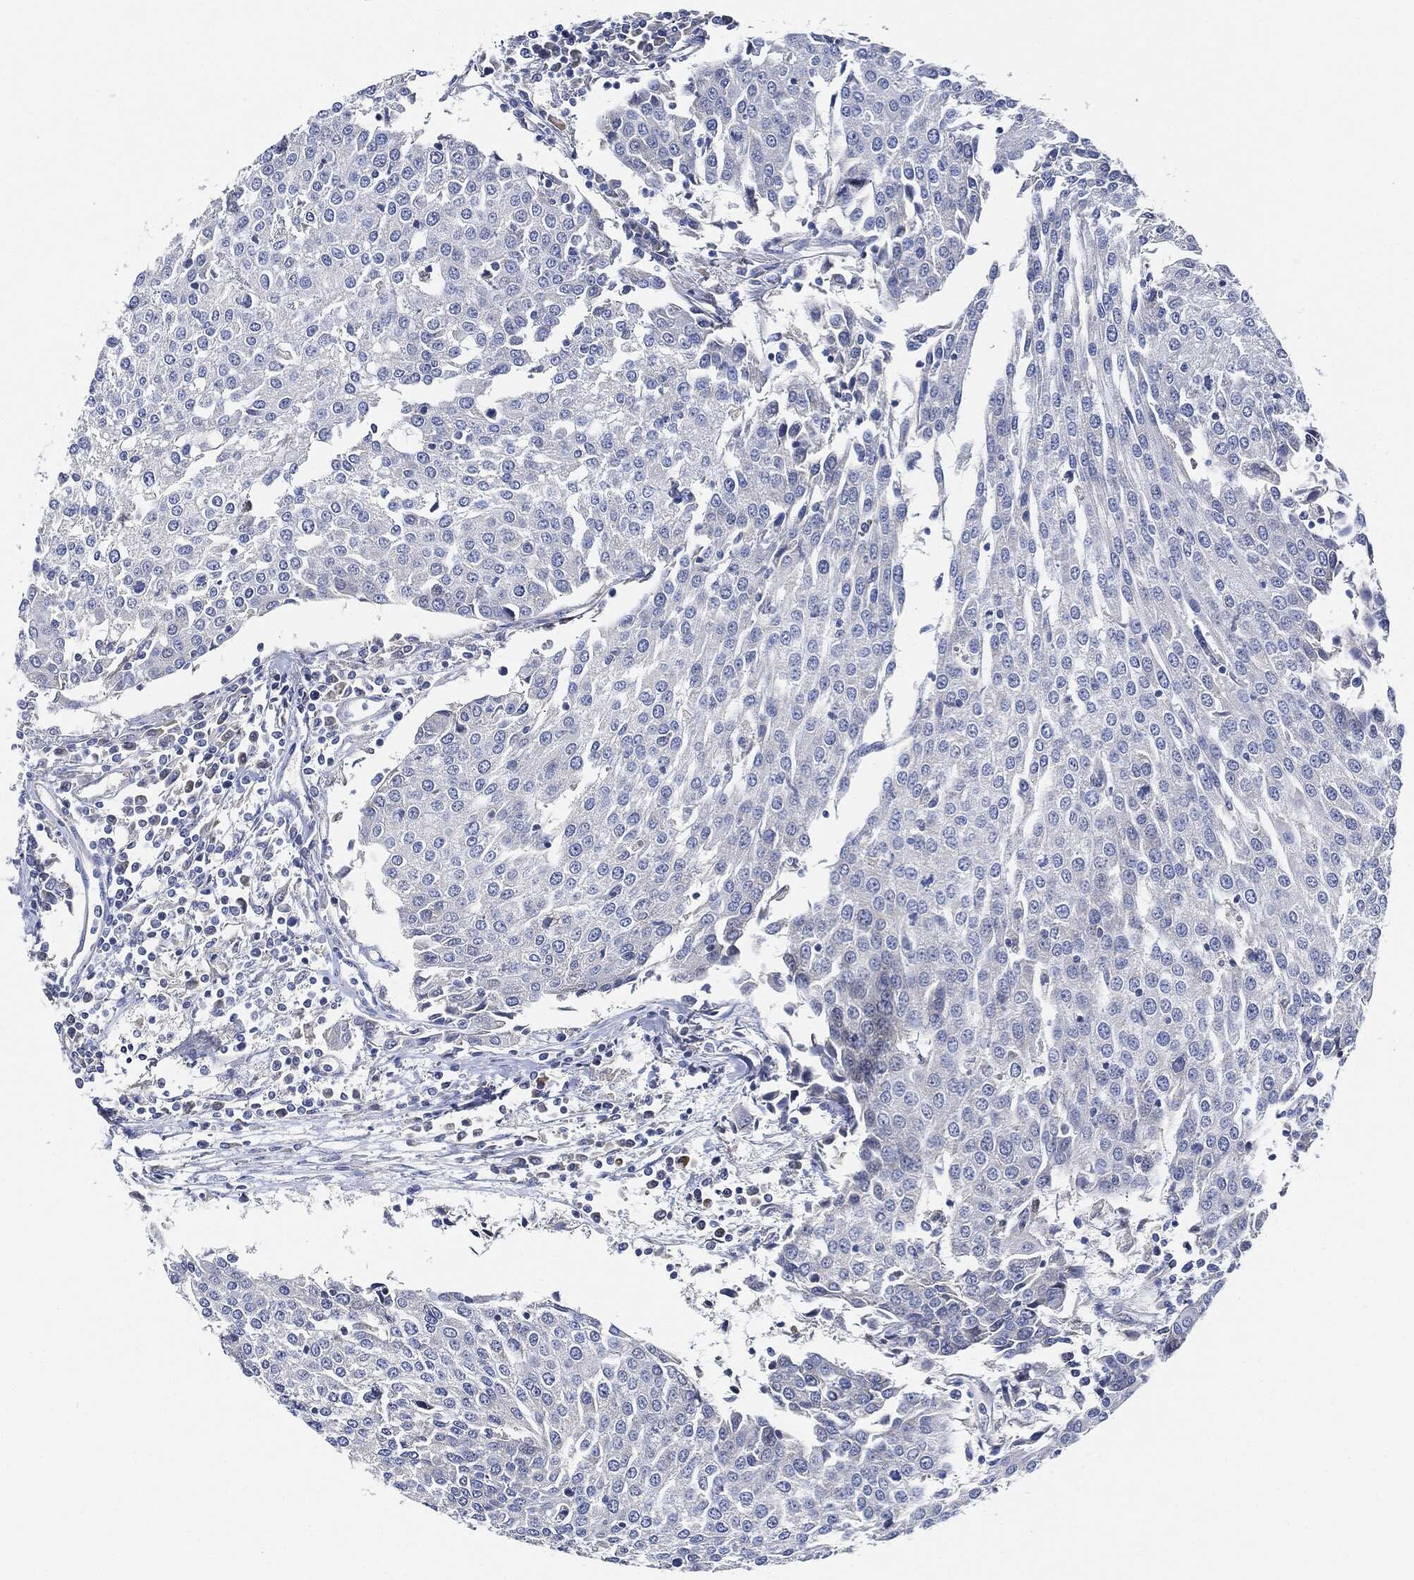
{"staining": {"intensity": "negative", "quantity": "none", "location": "none"}, "tissue": "urothelial cancer", "cell_type": "Tumor cells", "image_type": "cancer", "snomed": [{"axis": "morphology", "description": "Urothelial carcinoma, High grade"}, {"axis": "topography", "description": "Urinary bladder"}], "caption": "Image shows no protein staining in tumor cells of urothelial cancer tissue.", "gene": "THSD1", "patient": {"sex": "female", "age": 85}}